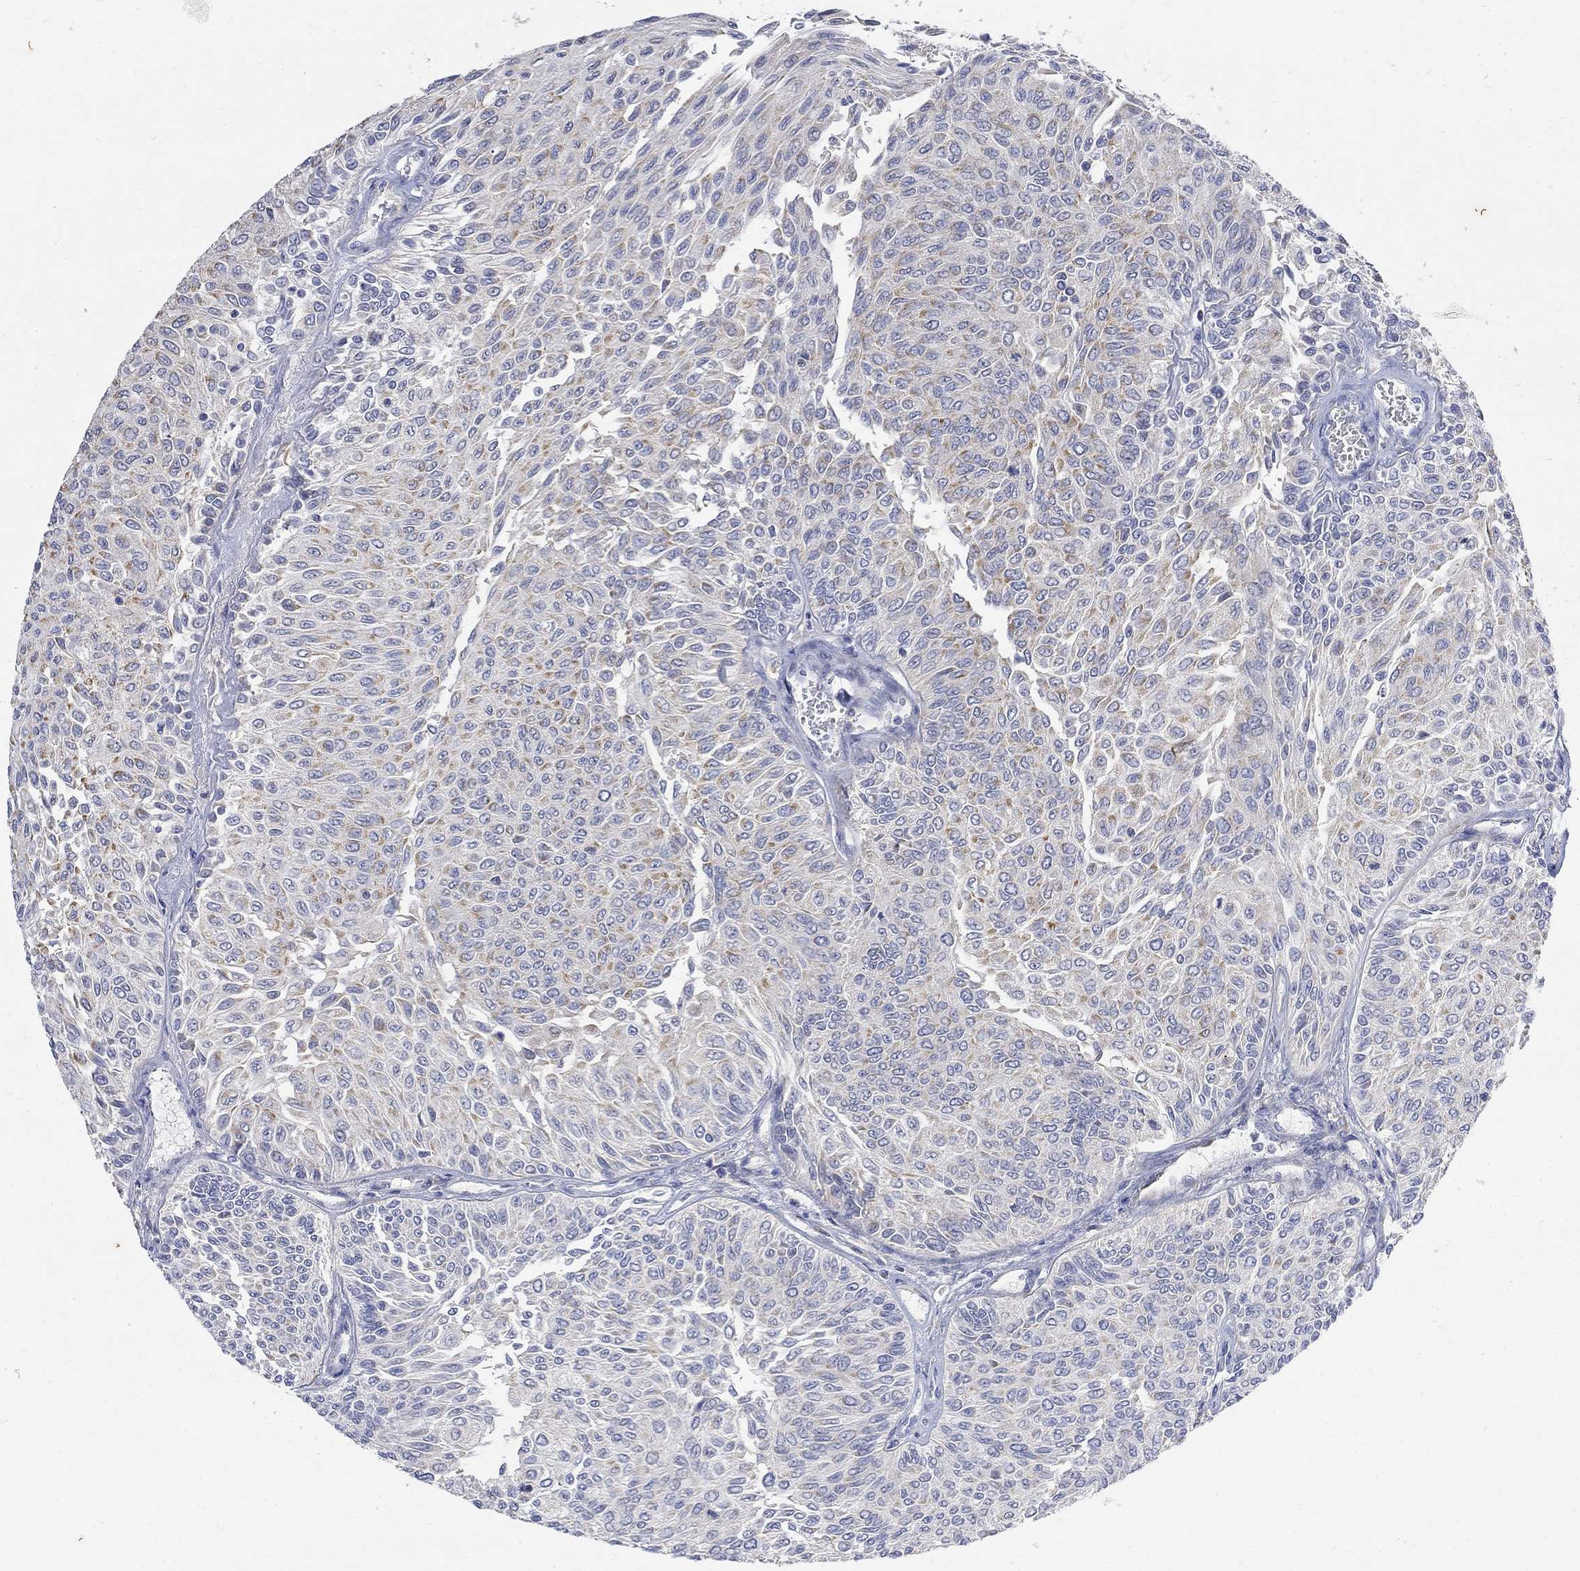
{"staining": {"intensity": "moderate", "quantity": "<25%", "location": "cytoplasmic/membranous"}, "tissue": "urothelial cancer", "cell_type": "Tumor cells", "image_type": "cancer", "snomed": [{"axis": "morphology", "description": "Urothelial carcinoma, Low grade"}, {"axis": "topography", "description": "Ureter, NOS"}, {"axis": "topography", "description": "Urinary bladder"}], "caption": "Low-grade urothelial carcinoma tissue exhibits moderate cytoplasmic/membranous positivity in approximately <25% of tumor cells The protein of interest is stained brown, and the nuclei are stained in blue (DAB (3,3'-diaminobenzidine) IHC with brightfield microscopy, high magnification).", "gene": "FNDC5", "patient": {"sex": "male", "age": 78}}